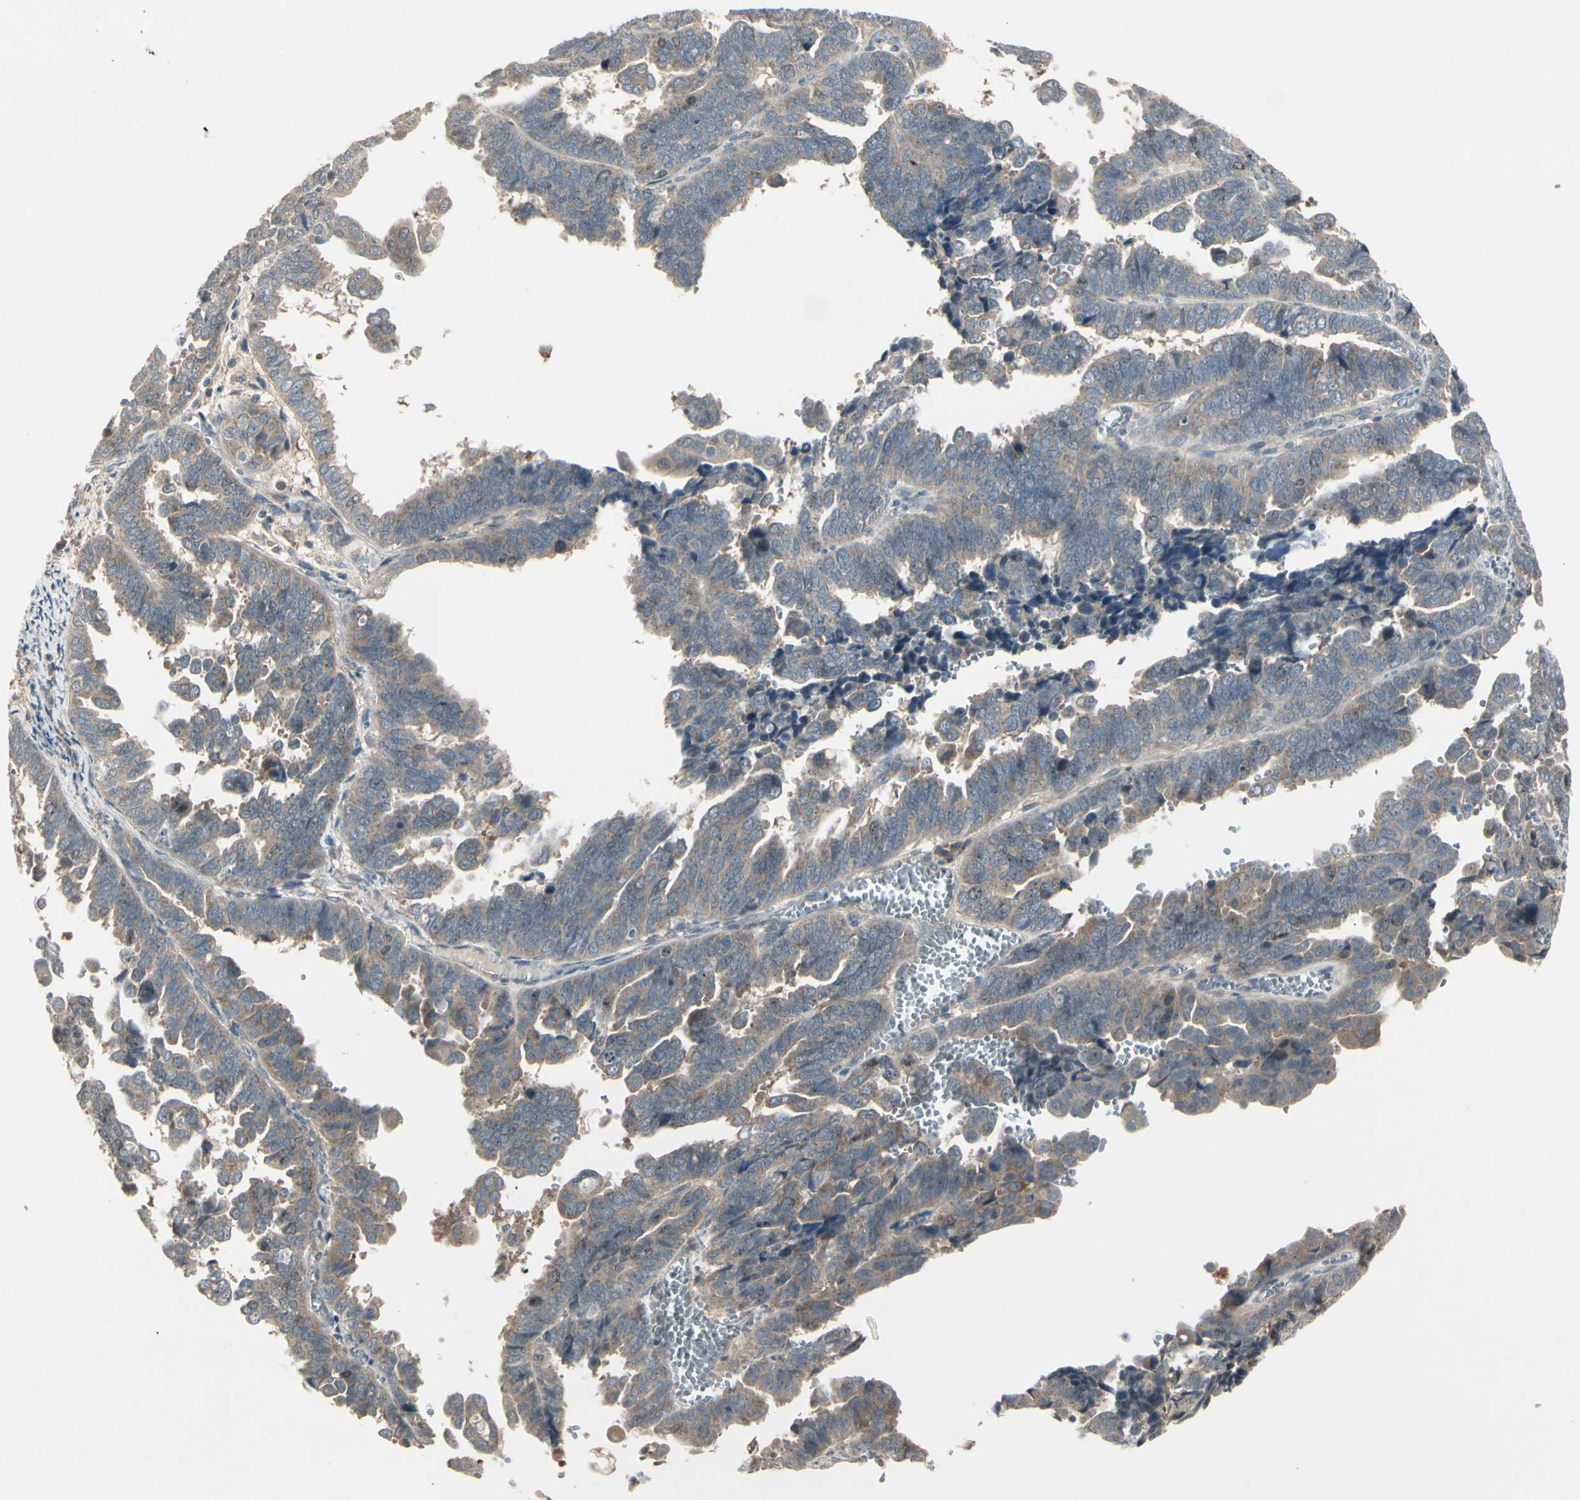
{"staining": {"intensity": "negative", "quantity": "none", "location": "none"}, "tissue": "endometrial cancer", "cell_type": "Tumor cells", "image_type": "cancer", "snomed": [{"axis": "morphology", "description": "Adenocarcinoma, NOS"}, {"axis": "topography", "description": "Endometrium"}], "caption": "A histopathology image of human endometrial adenocarcinoma is negative for staining in tumor cells.", "gene": "FHDC1", "patient": {"sex": "female", "age": 75}}